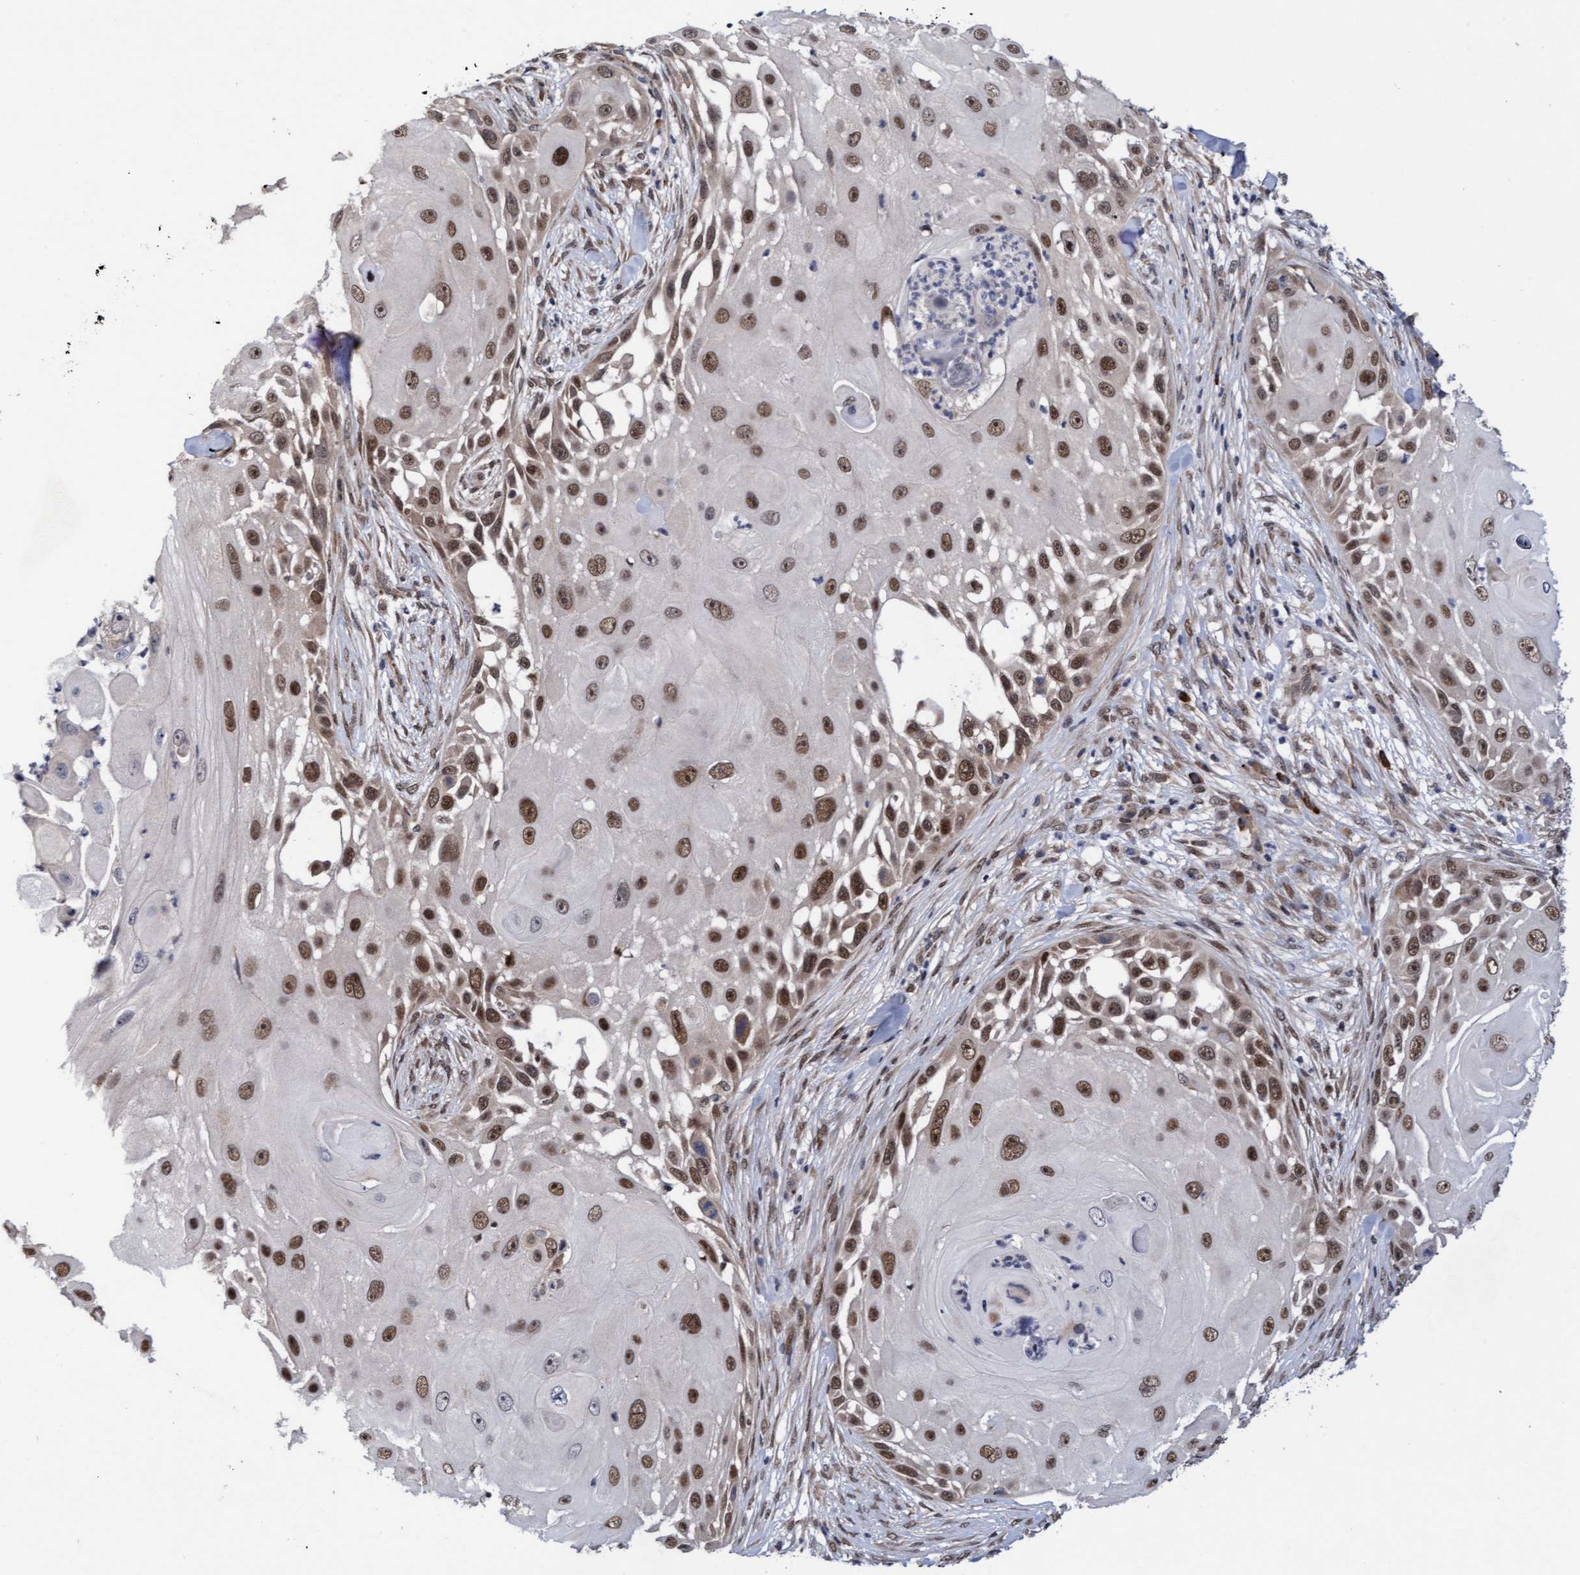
{"staining": {"intensity": "moderate", "quantity": ">75%", "location": "nuclear"}, "tissue": "skin cancer", "cell_type": "Tumor cells", "image_type": "cancer", "snomed": [{"axis": "morphology", "description": "Squamous cell carcinoma, NOS"}, {"axis": "topography", "description": "Skin"}], "caption": "A medium amount of moderate nuclear expression is identified in approximately >75% of tumor cells in squamous cell carcinoma (skin) tissue.", "gene": "TANC2", "patient": {"sex": "female", "age": 44}}